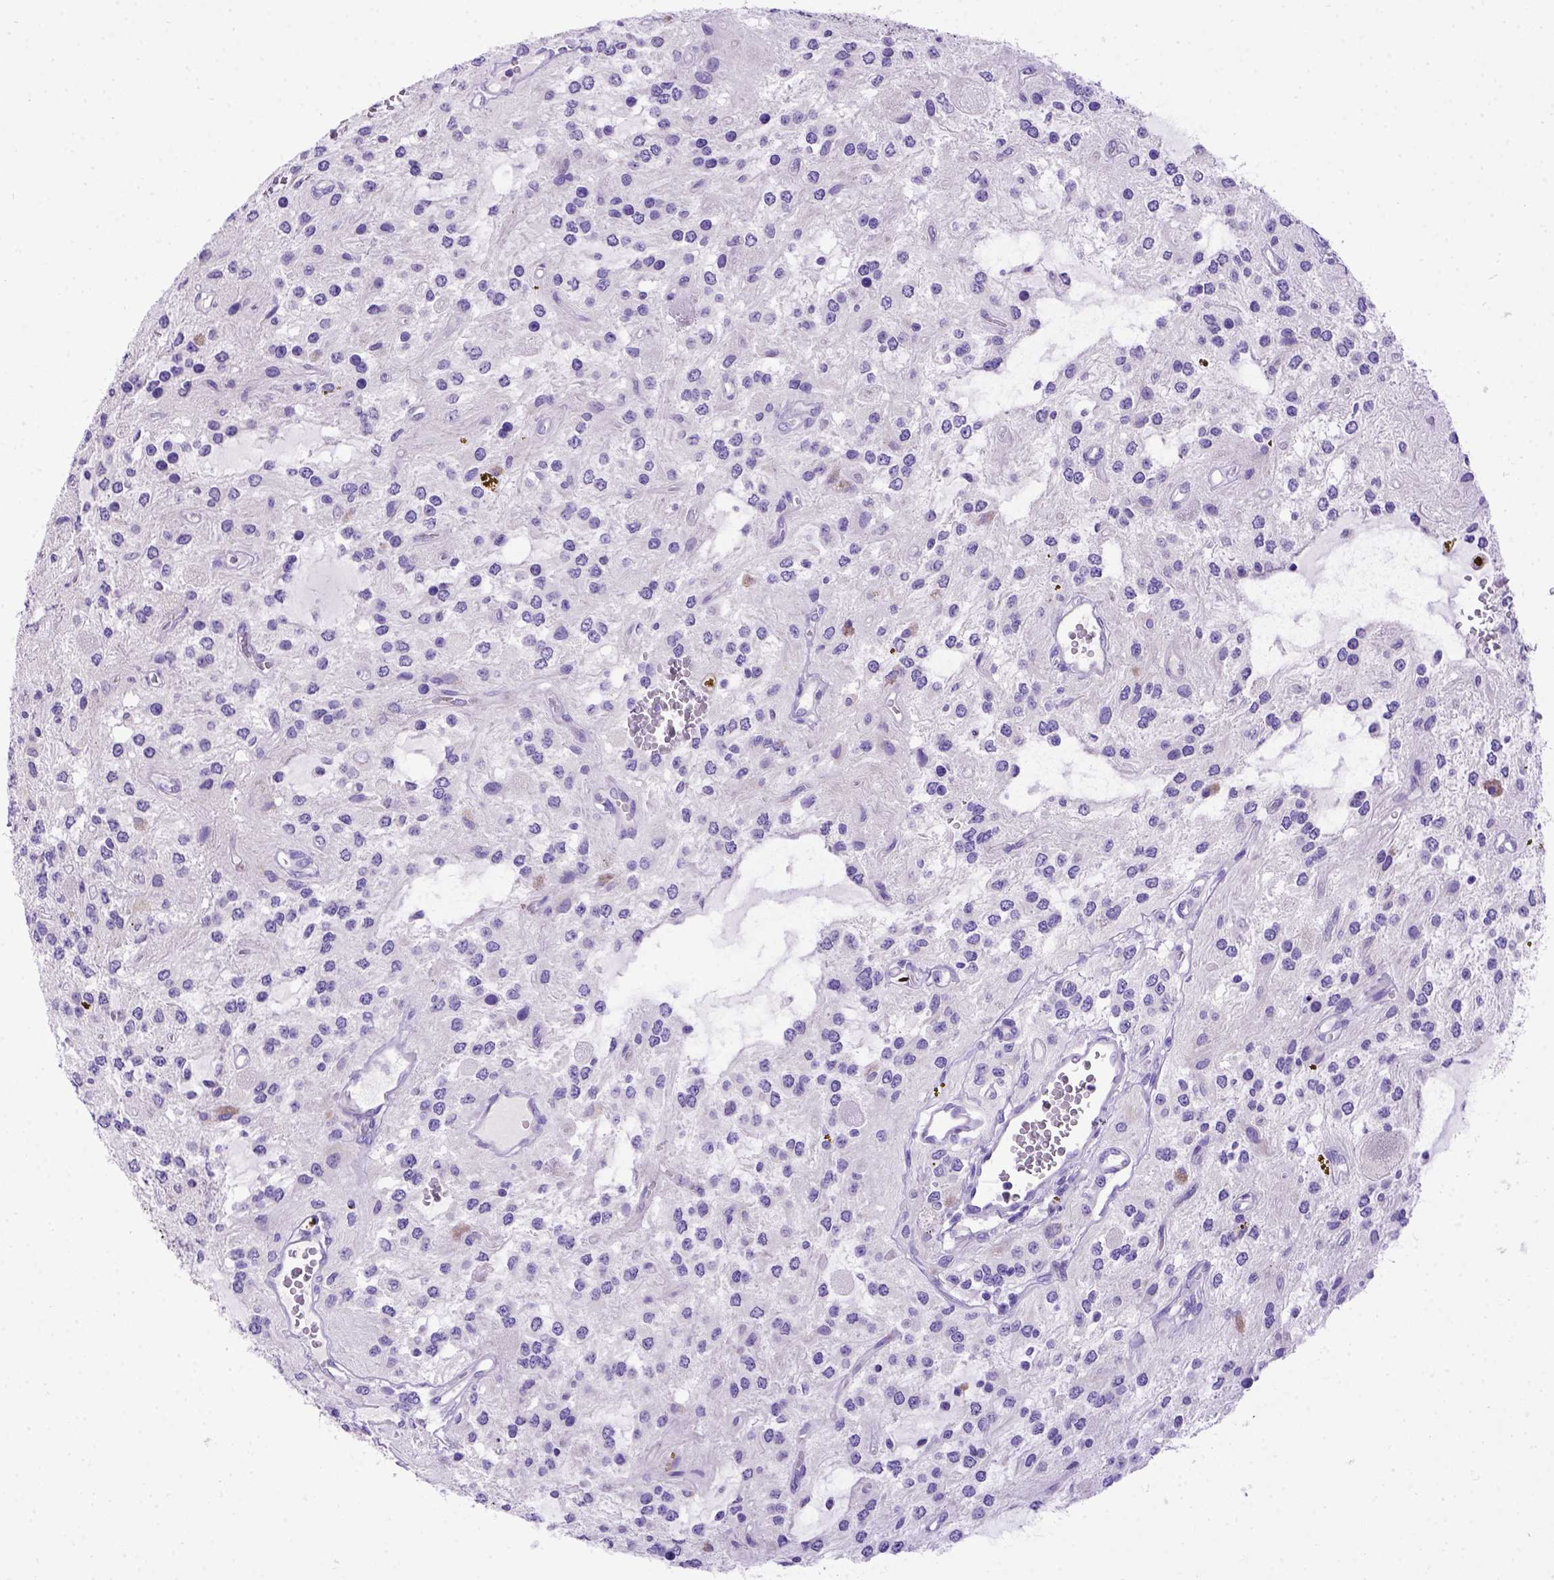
{"staining": {"intensity": "negative", "quantity": "none", "location": "none"}, "tissue": "glioma", "cell_type": "Tumor cells", "image_type": "cancer", "snomed": [{"axis": "morphology", "description": "Glioma, malignant, Low grade"}, {"axis": "topography", "description": "Cerebellum"}], "caption": "Protein analysis of glioma exhibits no significant positivity in tumor cells.", "gene": "PTGES", "patient": {"sex": "female", "age": 14}}